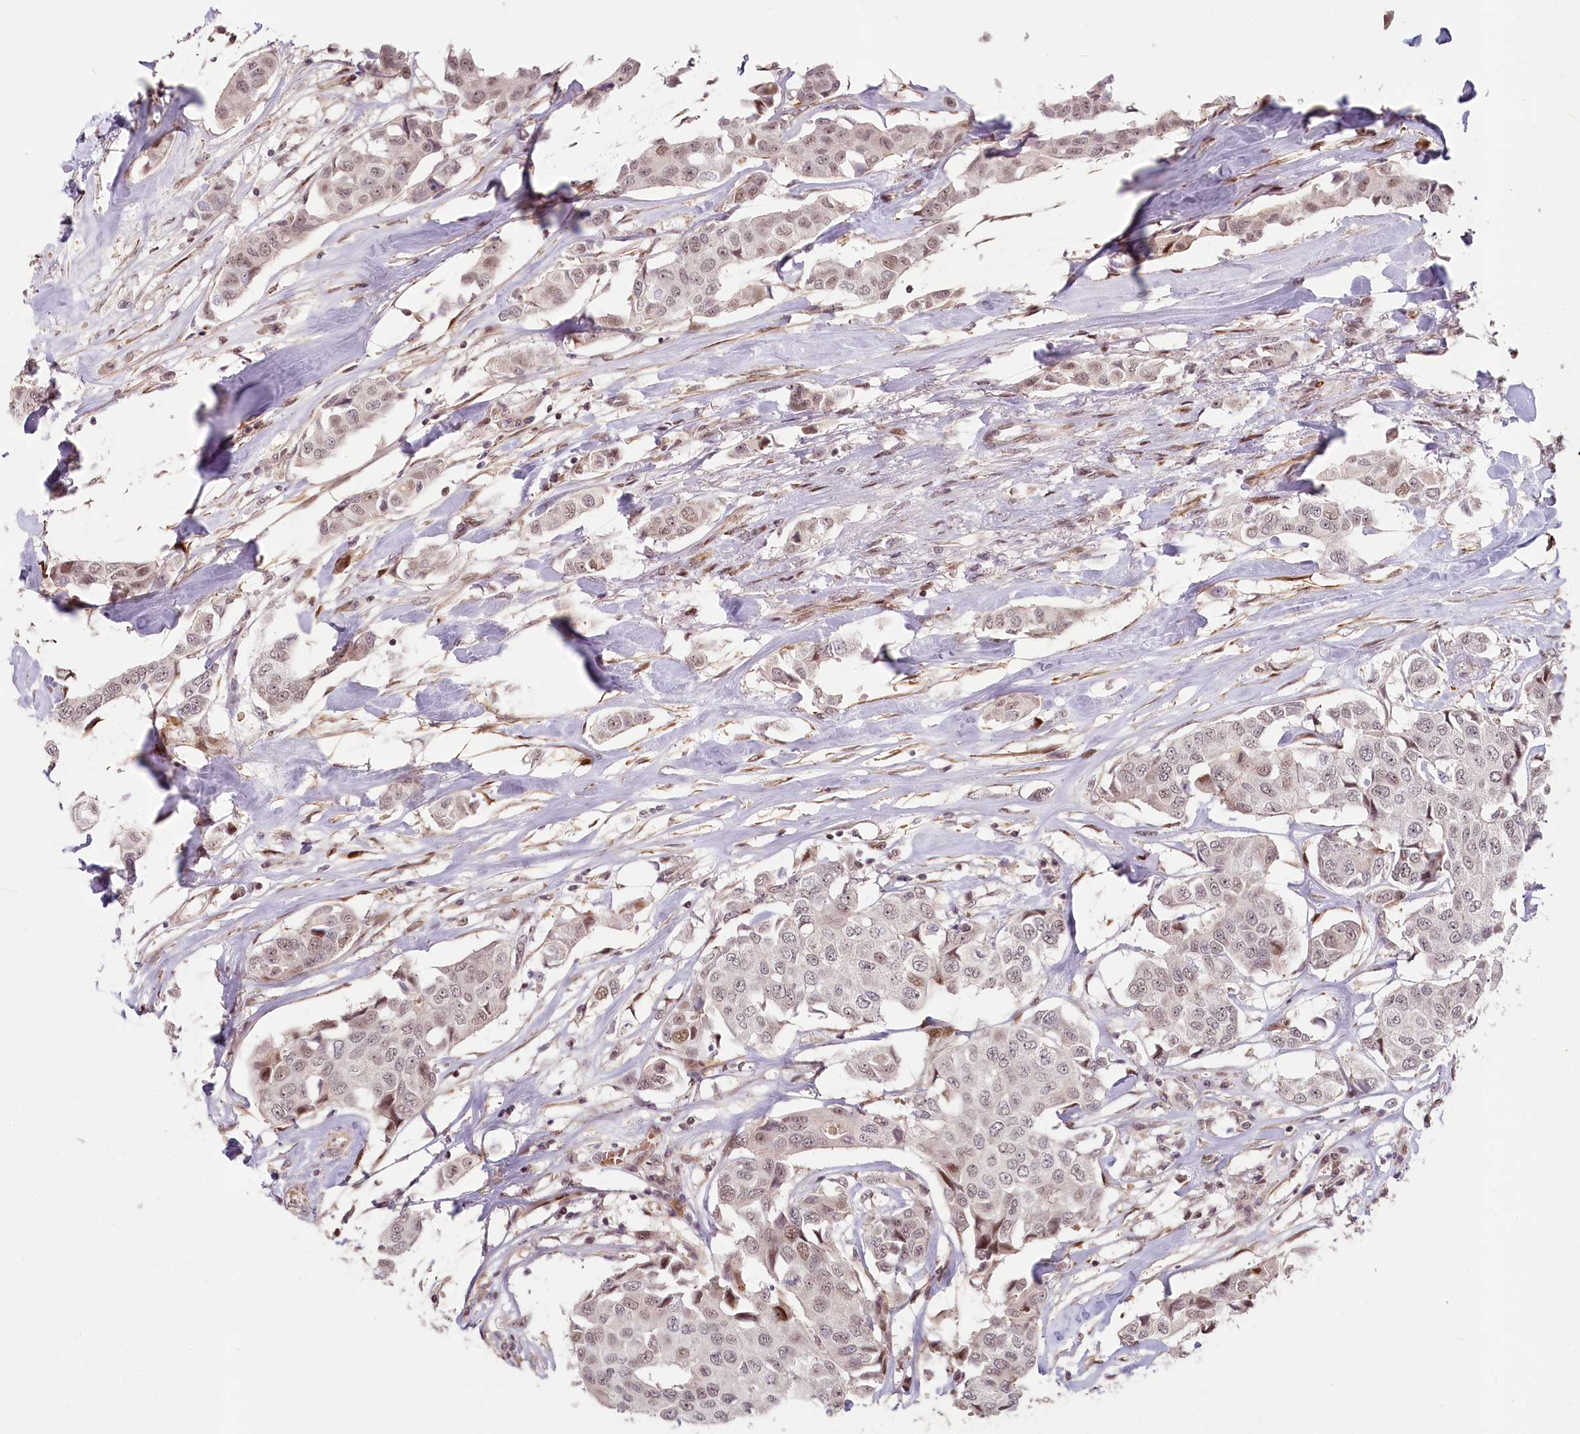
{"staining": {"intensity": "weak", "quantity": ">75%", "location": "nuclear"}, "tissue": "breast cancer", "cell_type": "Tumor cells", "image_type": "cancer", "snomed": [{"axis": "morphology", "description": "Duct carcinoma"}, {"axis": "topography", "description": "Breast"}], "caption": "This photomicrograph shows IHC staining of human intraductal carcinoma (breast), with low weak nuclear expression in about >75% of tumor cells.", "gene": "FAM204A", "patient": {"sex": "female", "age": 80}}